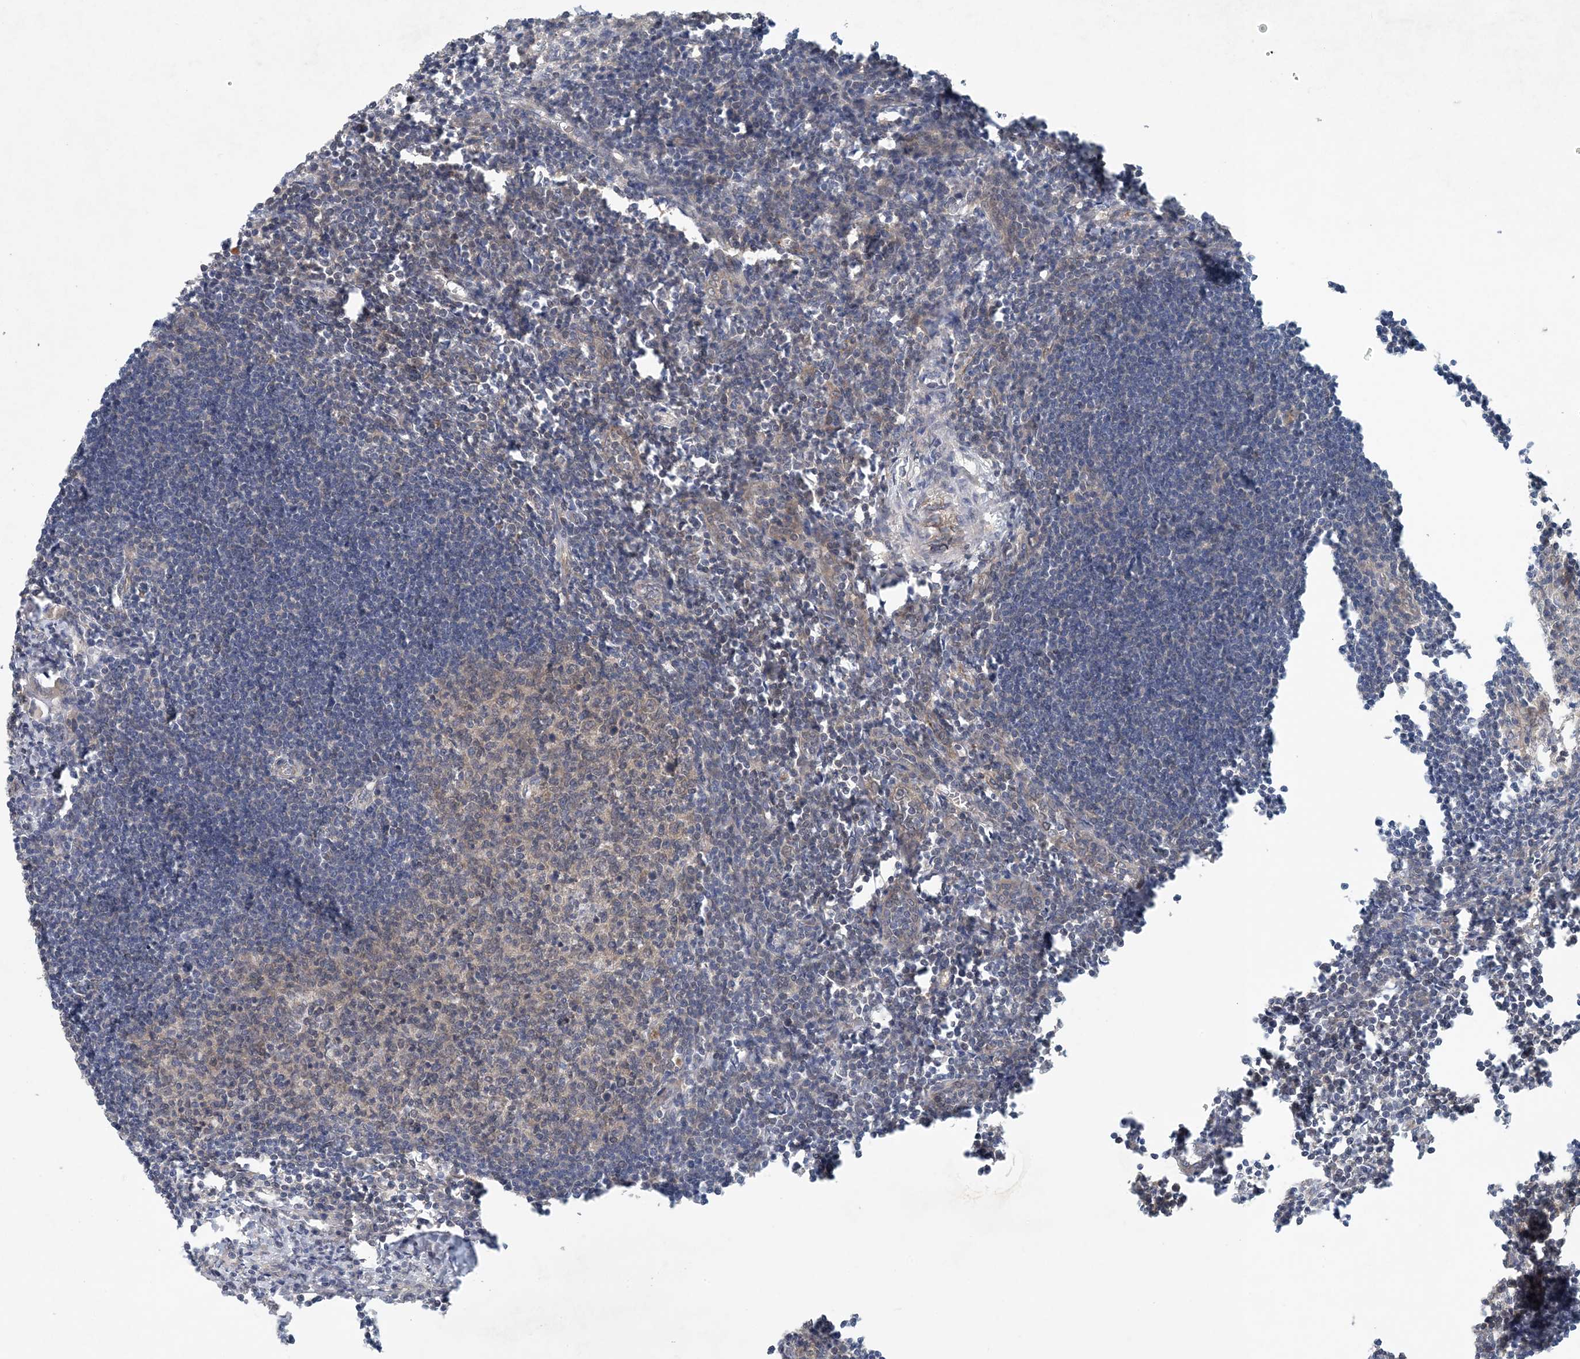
{"staining": {"intensity": "weak", "quantity": "<25%", "location": "cytoplasmic/membranous"}, "tissue": "lymph node", "cell_type": "Germinal center cells", "image_type": "normal", "snomed": [{"axis": "morphology", "description": "Normal tissue, NOS"}, {"axis": "morphology", "description": "Malignant melanoma, Metastatic site"}, {"axis": "topography", "description": "Lymph node"}], "caption": "Germinal center cells show no significant protein positivity in benign lymph node. Brightfield microscopy of immunohistochemistry stained with DAB (brown) and hematoxylin (blue), captured at high magnification.", "gene": "HIKESHI", "patient": {"sex": "male", "age": 41}}